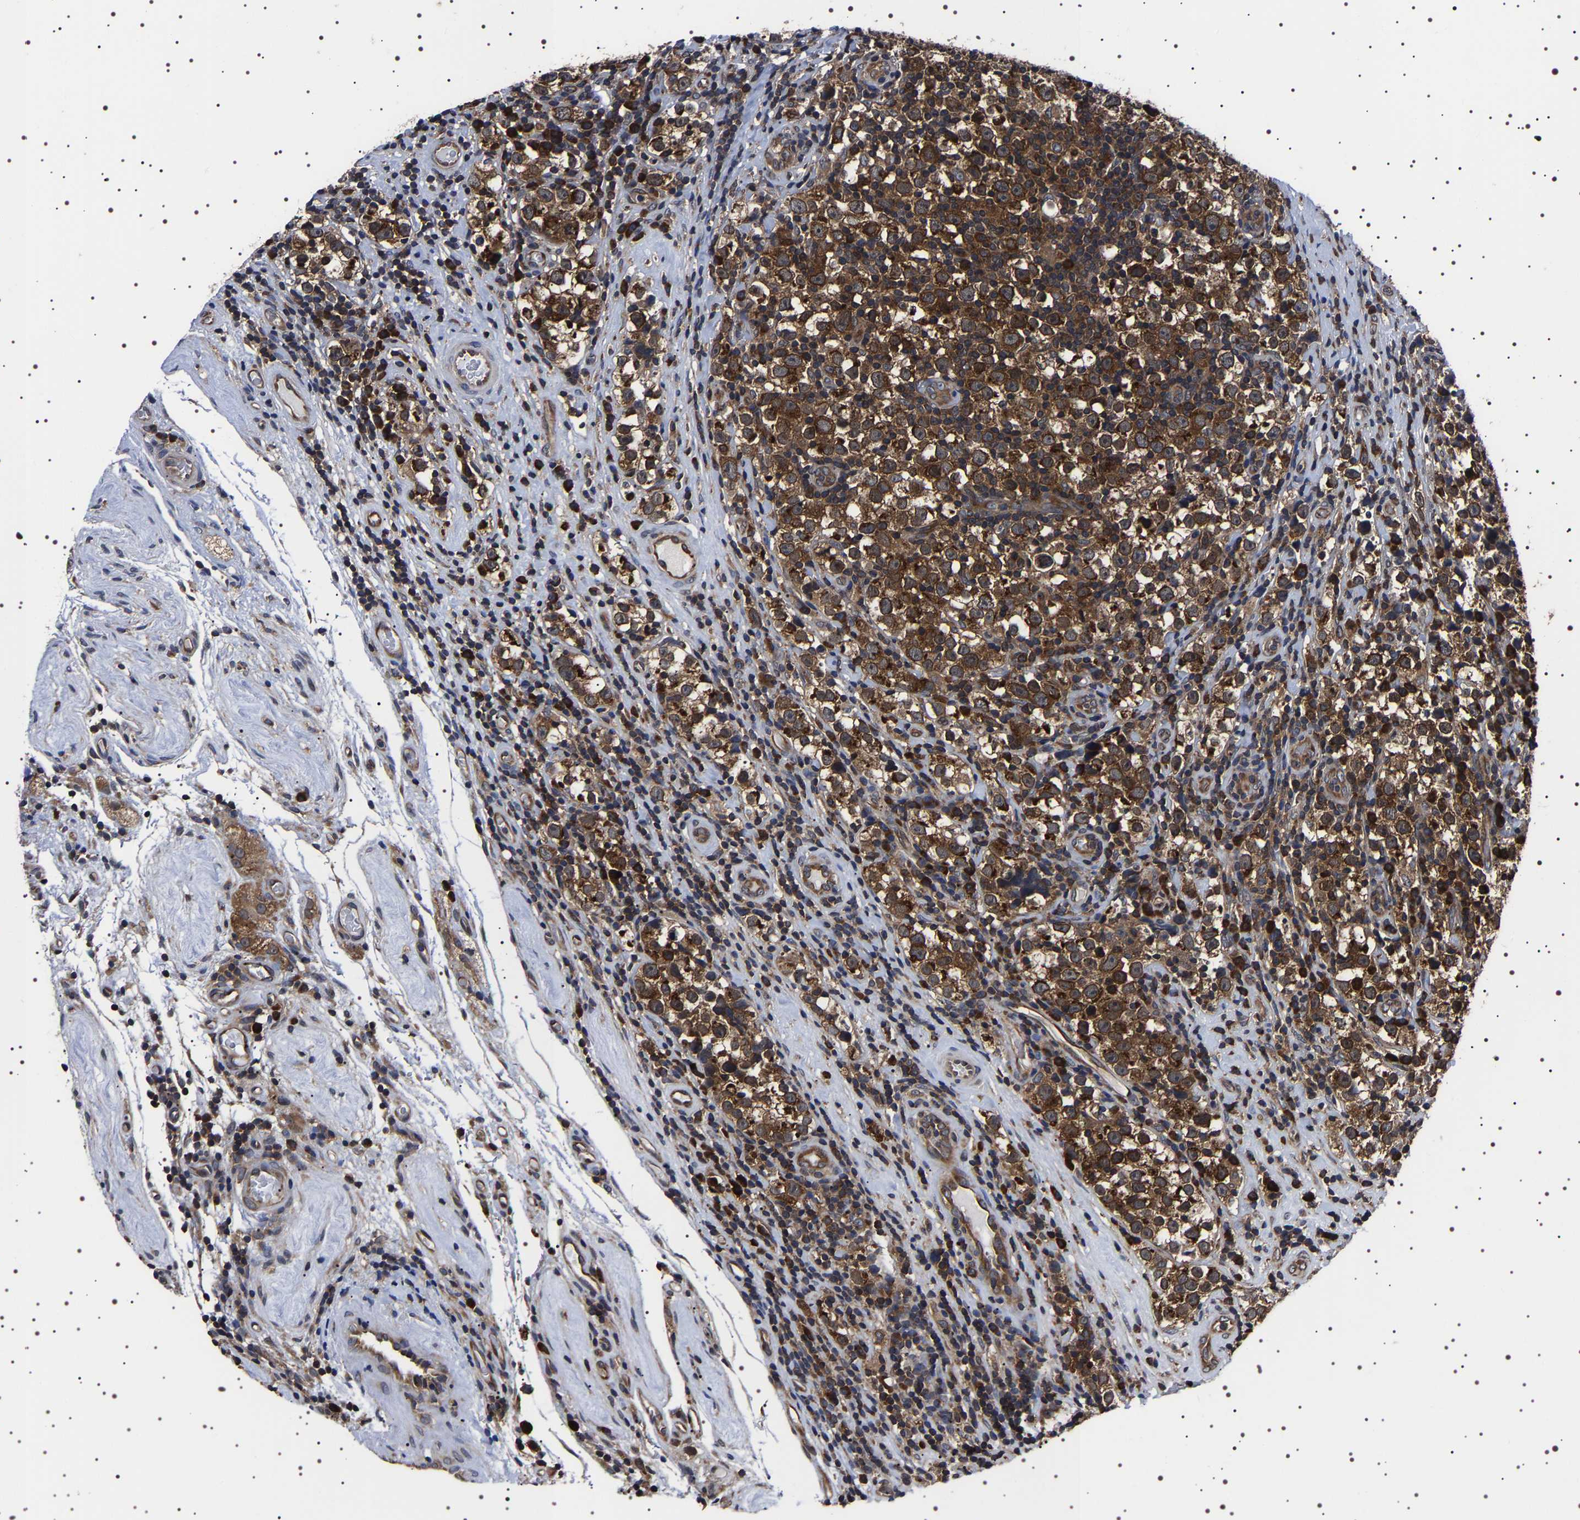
{"staining": {"intensity": "strong", "quantity": ">75%", "location": "cytoplasmic/membranous"}, "tissue": "testis cancer", "cell_type": "Tumor cells", "image_type": "cancer", "snomed": [{"axis": "morphology", "description": "Normal tissue, NOS"}, {"axis": "morphology", "description": "Seminoma, NOS"}, {"axis": "topography", "description": "Testis"}], "caption": "Approximately >75% of tumor cells in seminoma (testis) demonstrate strong cytoplasmic/membranous protein positivity as visualized by brown immunohistochemical staining.", "gene": "DARS1", "patient": {"sex": "male", "age": 43}}